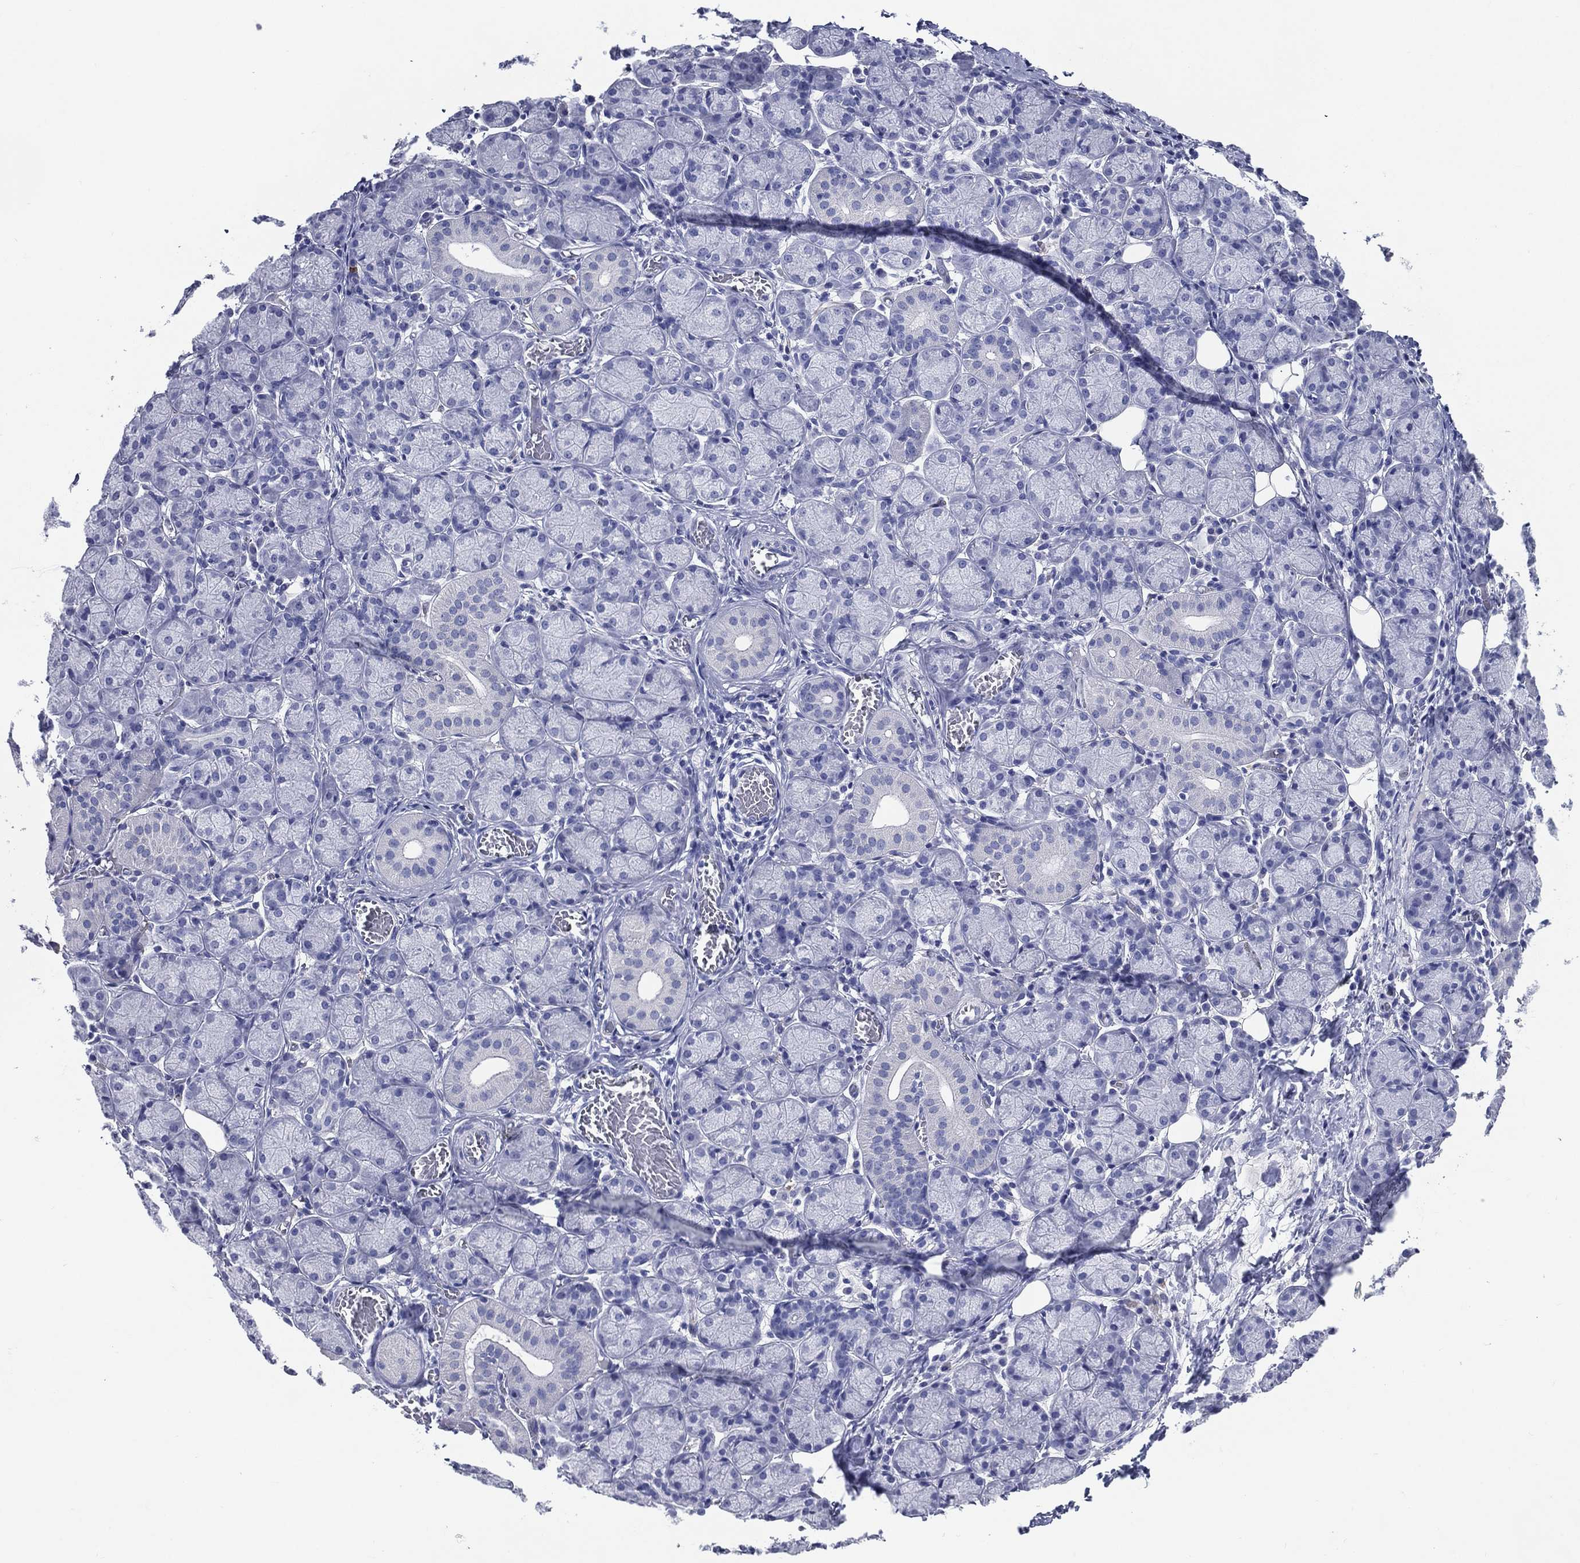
{"staining": {"intensity": "negative", "quantity": "none", "location": "none"}, "tissue": "salivary gland", "cell_type": "Glandular cells", "image_type": "normal", "snomed": [{"axis": "morphology", "description": "Normal tissue, NOS"}, {"axis": "topography", "description": "Salivary gland"}, {"axis": "topography", "description": "Peripheral nerve tissue"}], "caption": "Immunohistochemistry (IHC) micrograph of normal human salivary gland stained for a protein (brown), which reveals no positivity in glandular cells.", "gene": "ACE2", "patient": {"sex": "female", "age": 24}}